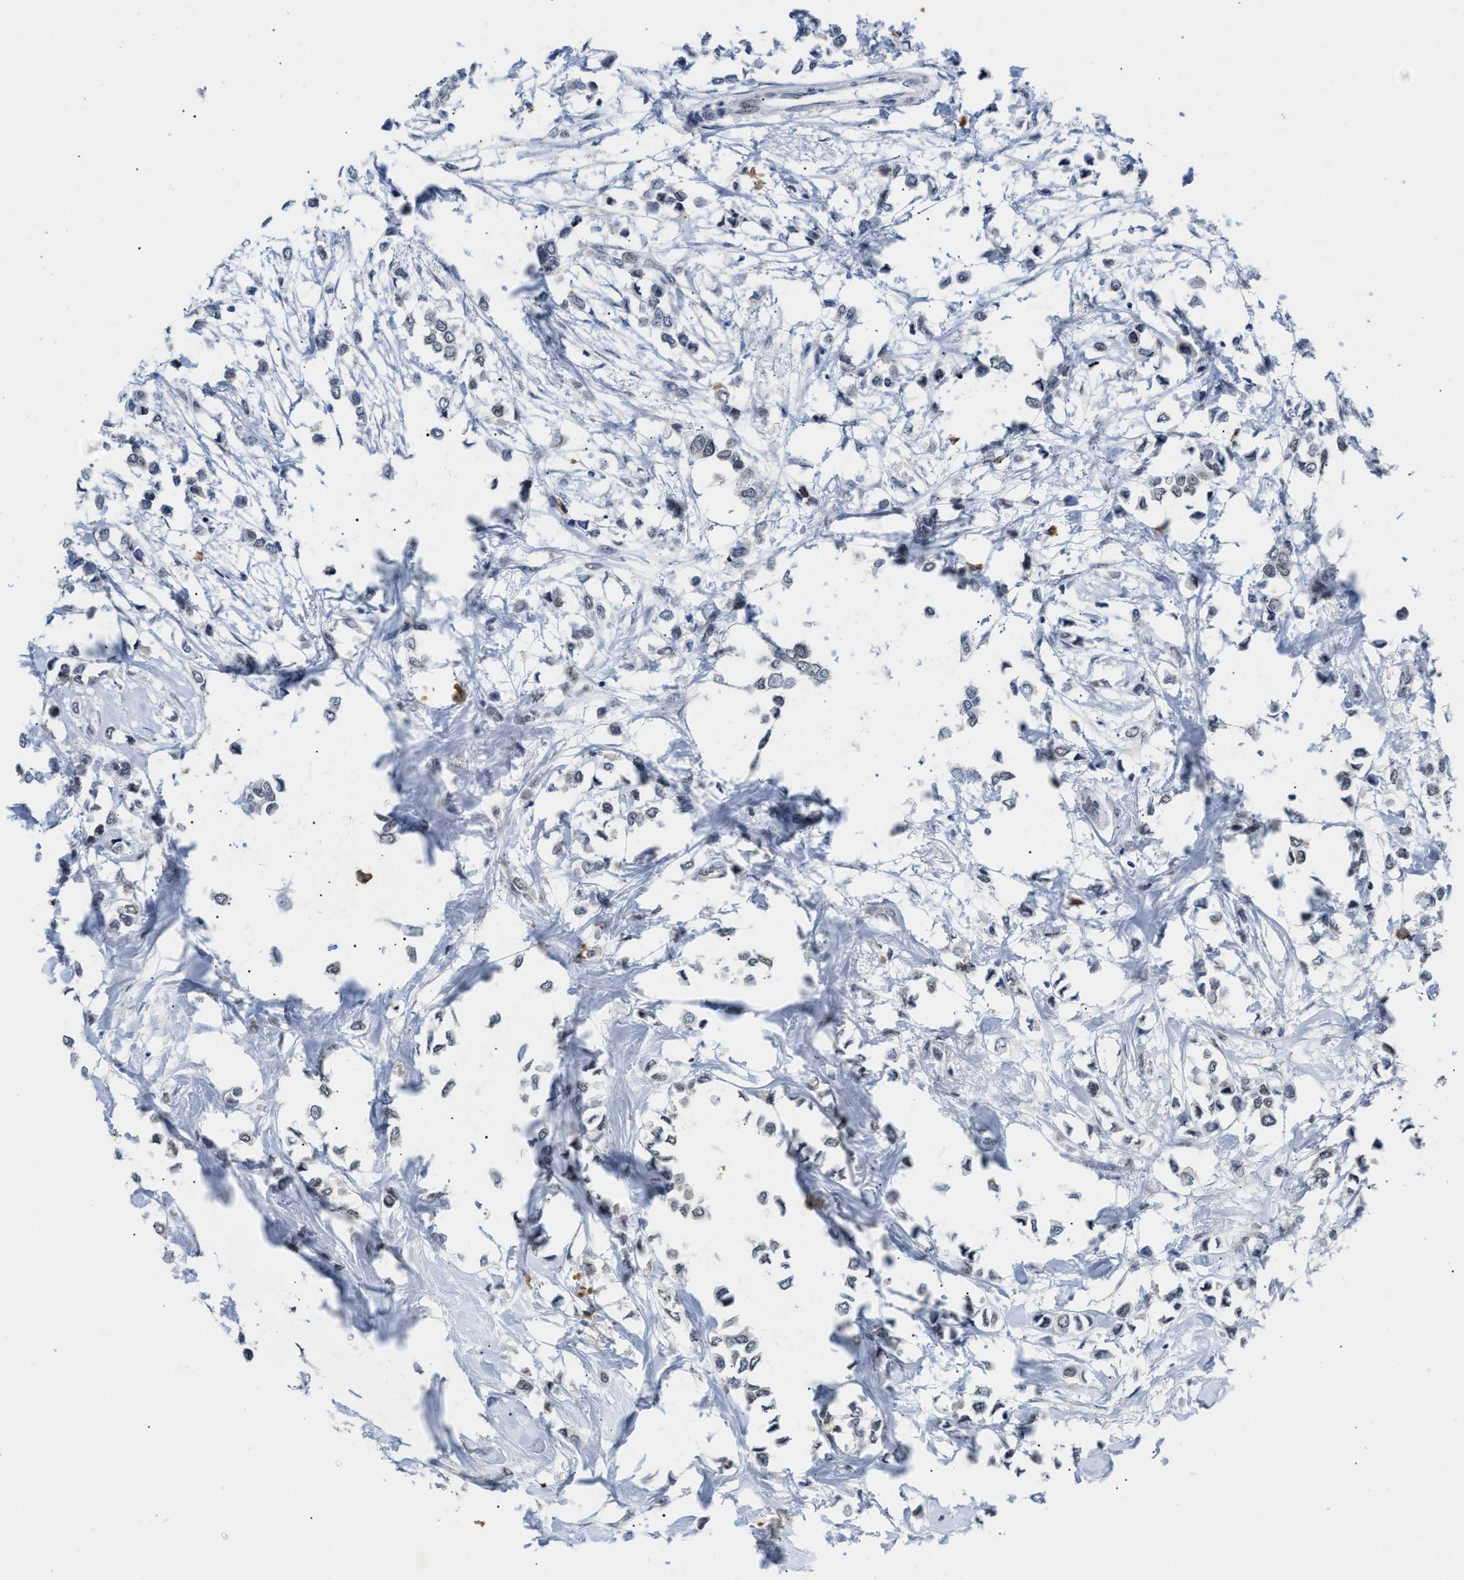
{"staining": {"intensity": "weak", "quantity": "<25%", "location": "cytoplasmic/membranous"}, "tissue": "breast cancer", "cell_type": "Tumor cells", "image_type": "cancer", "snomed": [{"axis": "morphology", "description": "Lobular carcinoma"}, {"axis": "topography", "description": "Breast"}], "caption": "Immunohistochemistry (IHC) of breast cancer displays no positivity in tumor cells. (DAB immunohistochemistry (IHC) visualized using brightfield microscopy, high magnification).", "gene": "TXNRD3", "patient": {"sex": "female", "age": 51}}